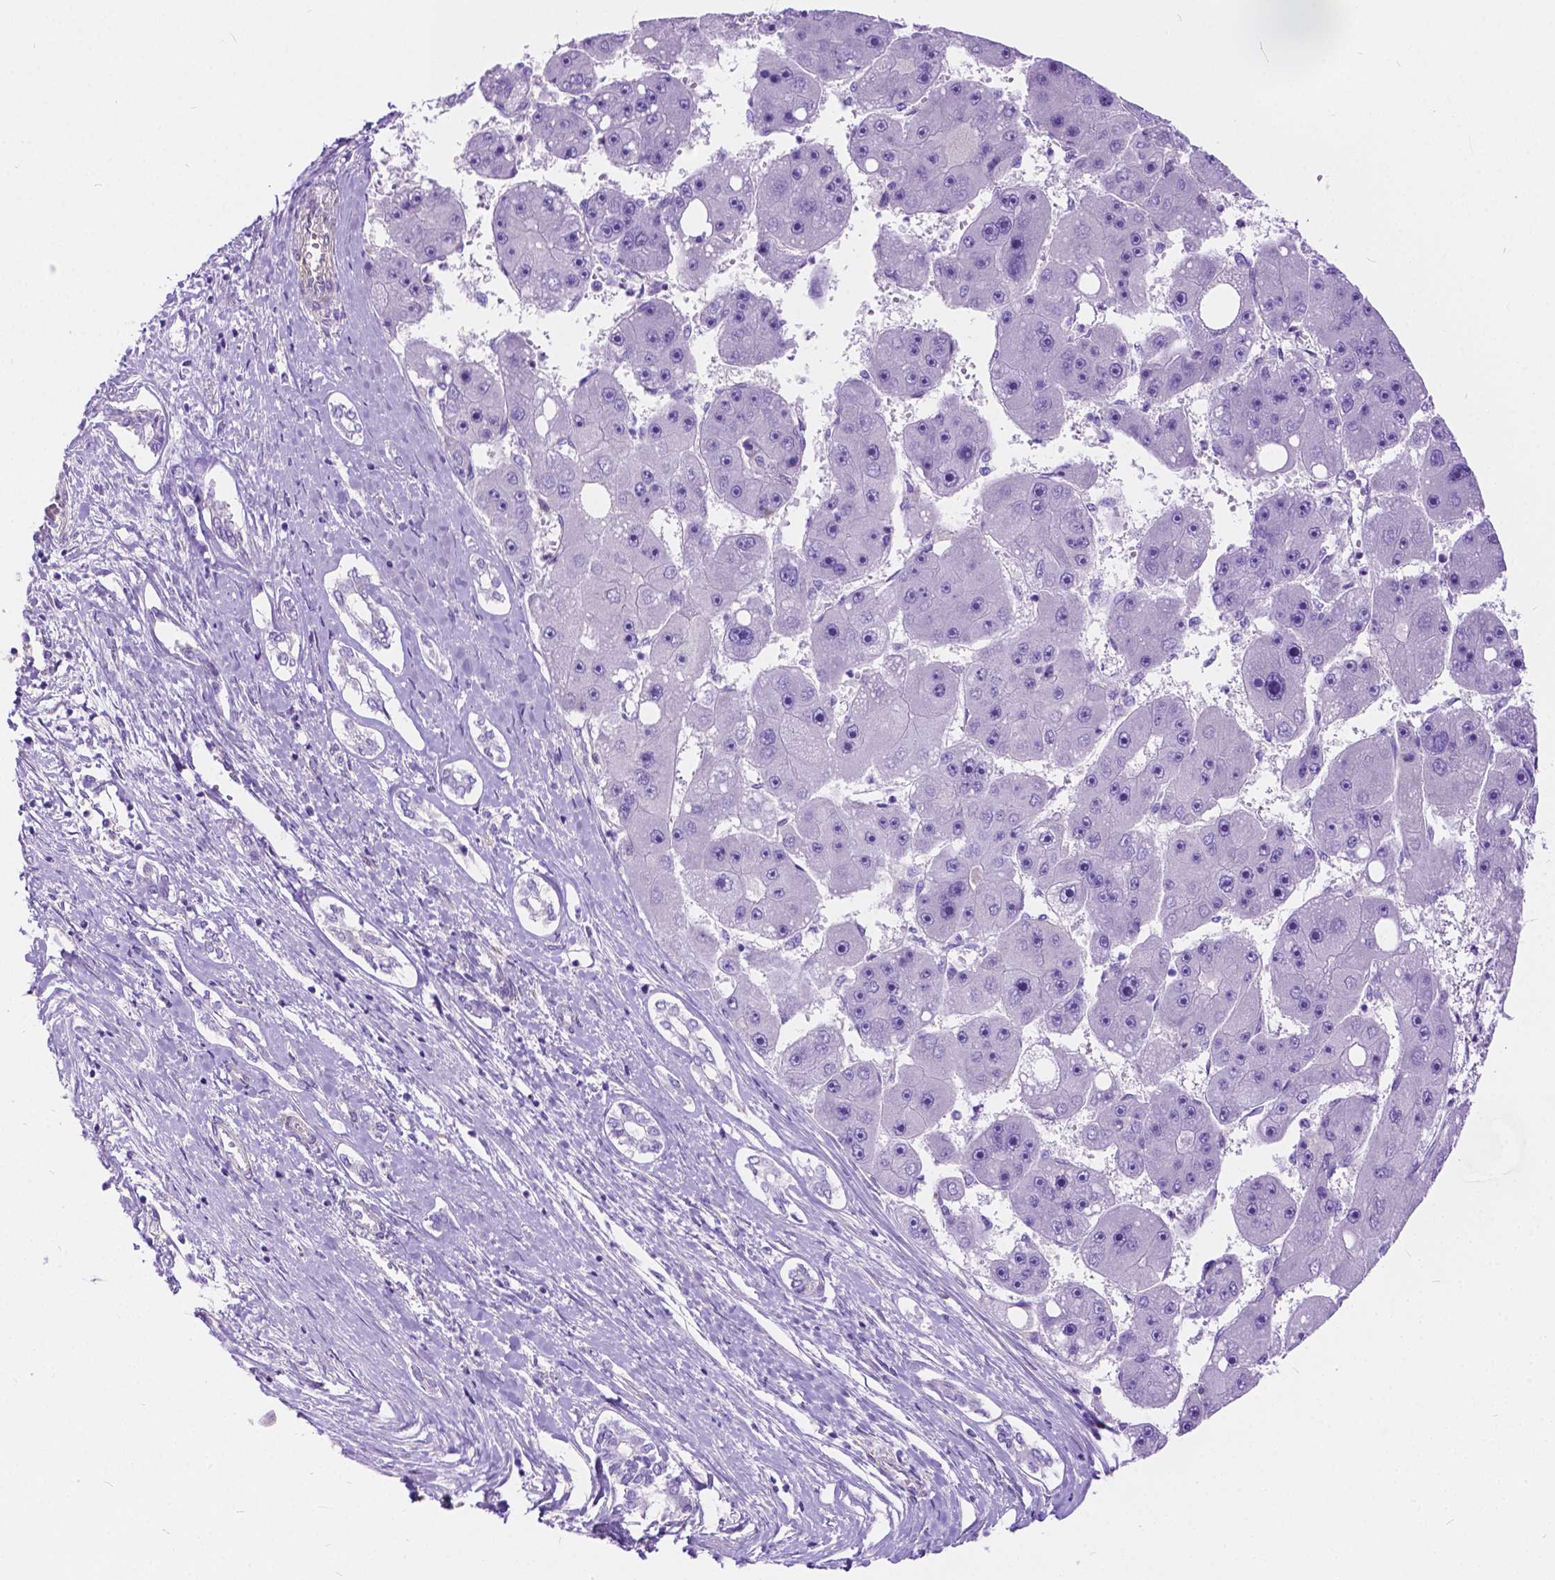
{"staining": {"intensity": "negative", "quantity": "none", "location": "none"}, "tissue": "liver cancer", "cell_type": "Tumor cells", "image_type": "cancer", "snomed": [{"axis": "morphology", "description": "Carcinoma, Hepatocellular, NOS"}, {"axis": "topography", "description": "Liver"}], "caption": "An immunohistochemistry (IHC) micrograph of liver cancer (hepatocellular carcinoma) is shown. There is no staining in tumor cells of liver cancer (hepatocellular carcinoma).", "gene": "CHRM1", "patient": {"sex": "female", "age": 61}}